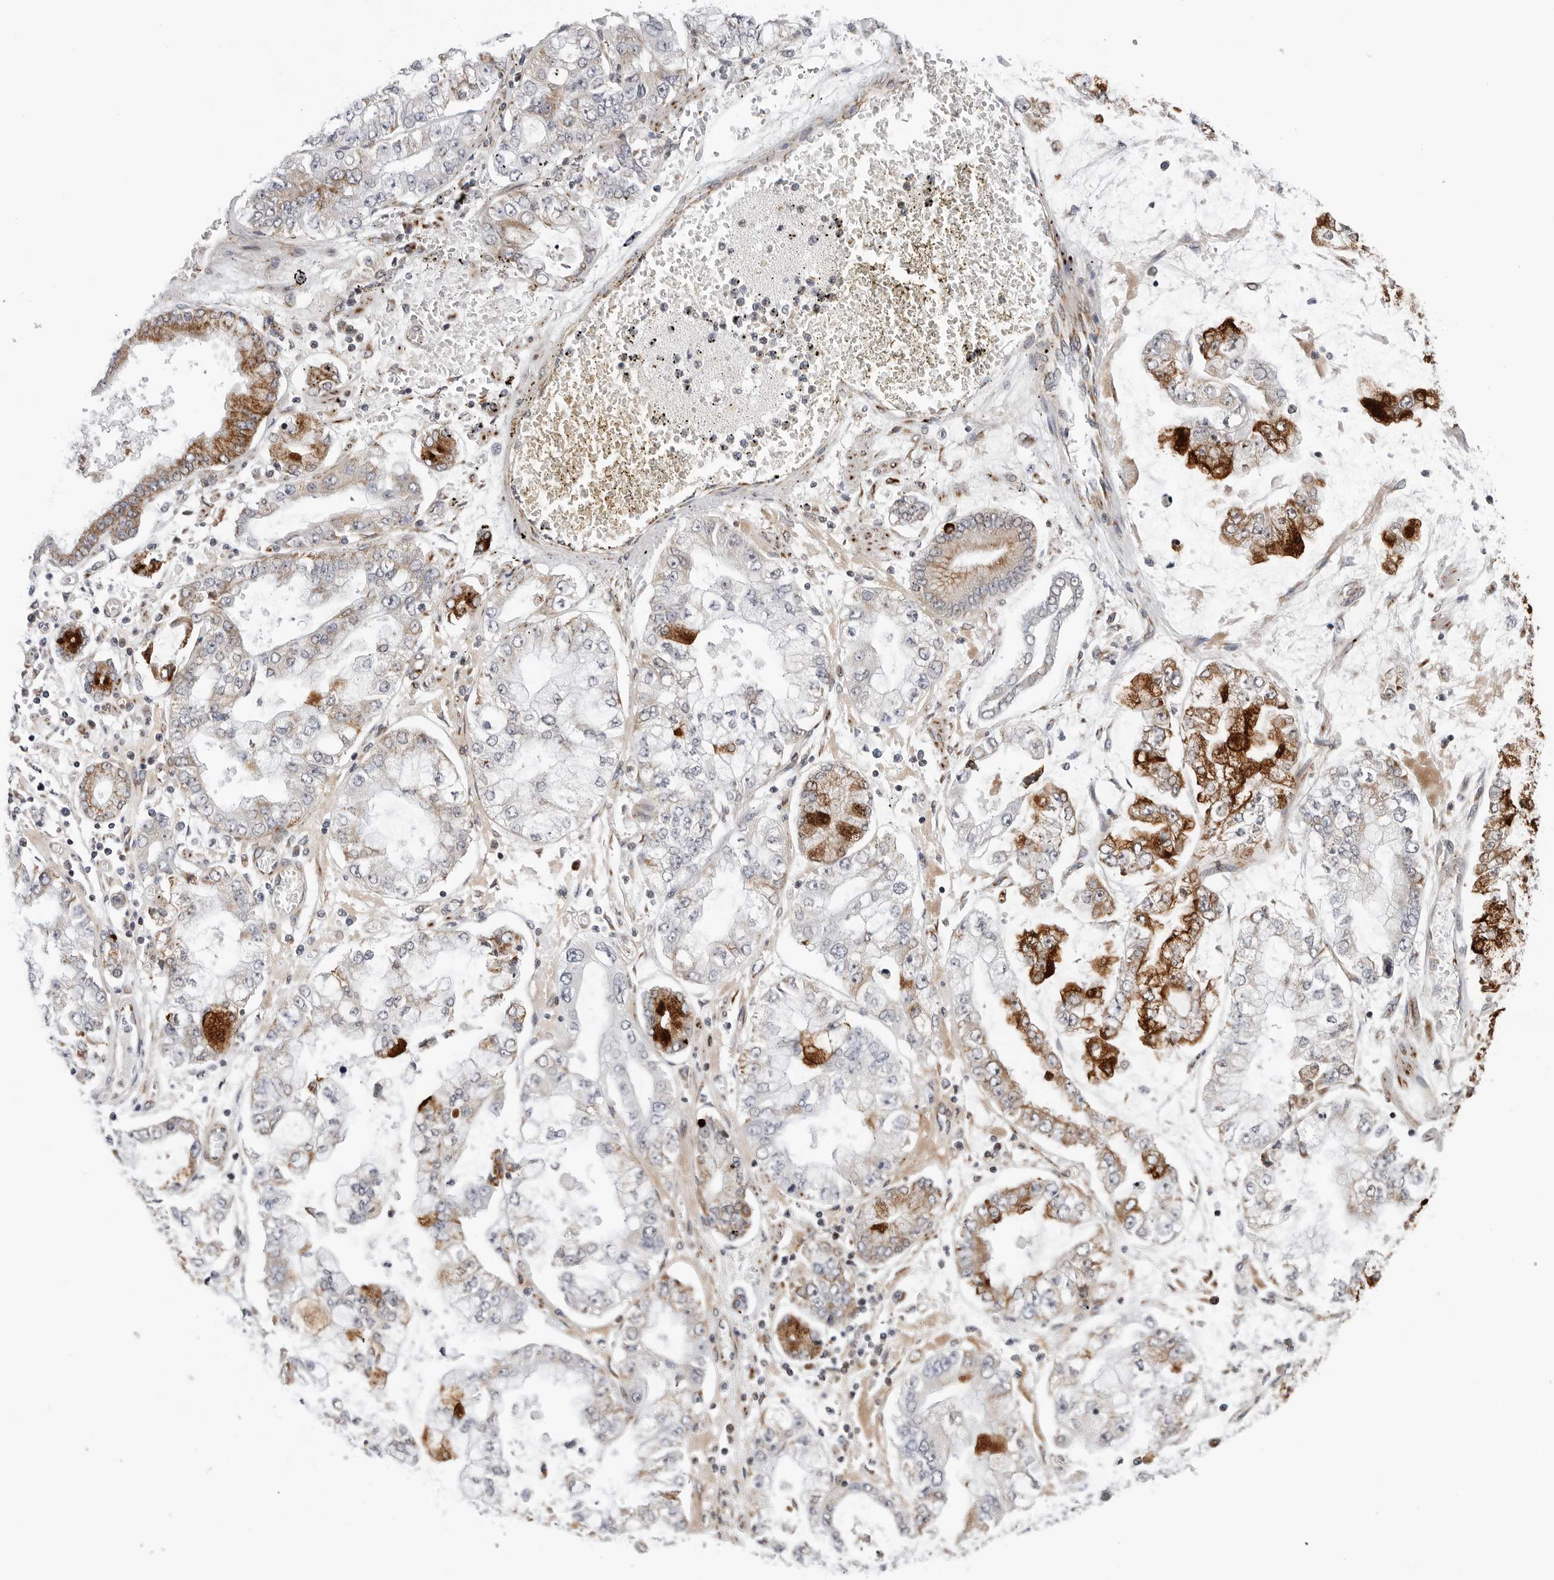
{"staining": {"intensity": "strong", "quantity": "25%-75%", "location": "cytoplasmic/membranous"}, "tissue": "stomach cancer", "cell_type": "Tumor cells", "image_type": "cancer", "snomed": [{"axis": "morphology", "description": "Adenocarcinoma, NOS"}, {"axis": "topography", "description": "Stomach"}], "caption": "Adenocarcinoma (stomach) was stained to show a protein in brown. There is high levels of strong cytoplasmic/membranous positivity in approximately 25%-75% of tumor cells.", "gene": "CDK20", "patient": {"sex": "male", "age": 76}}